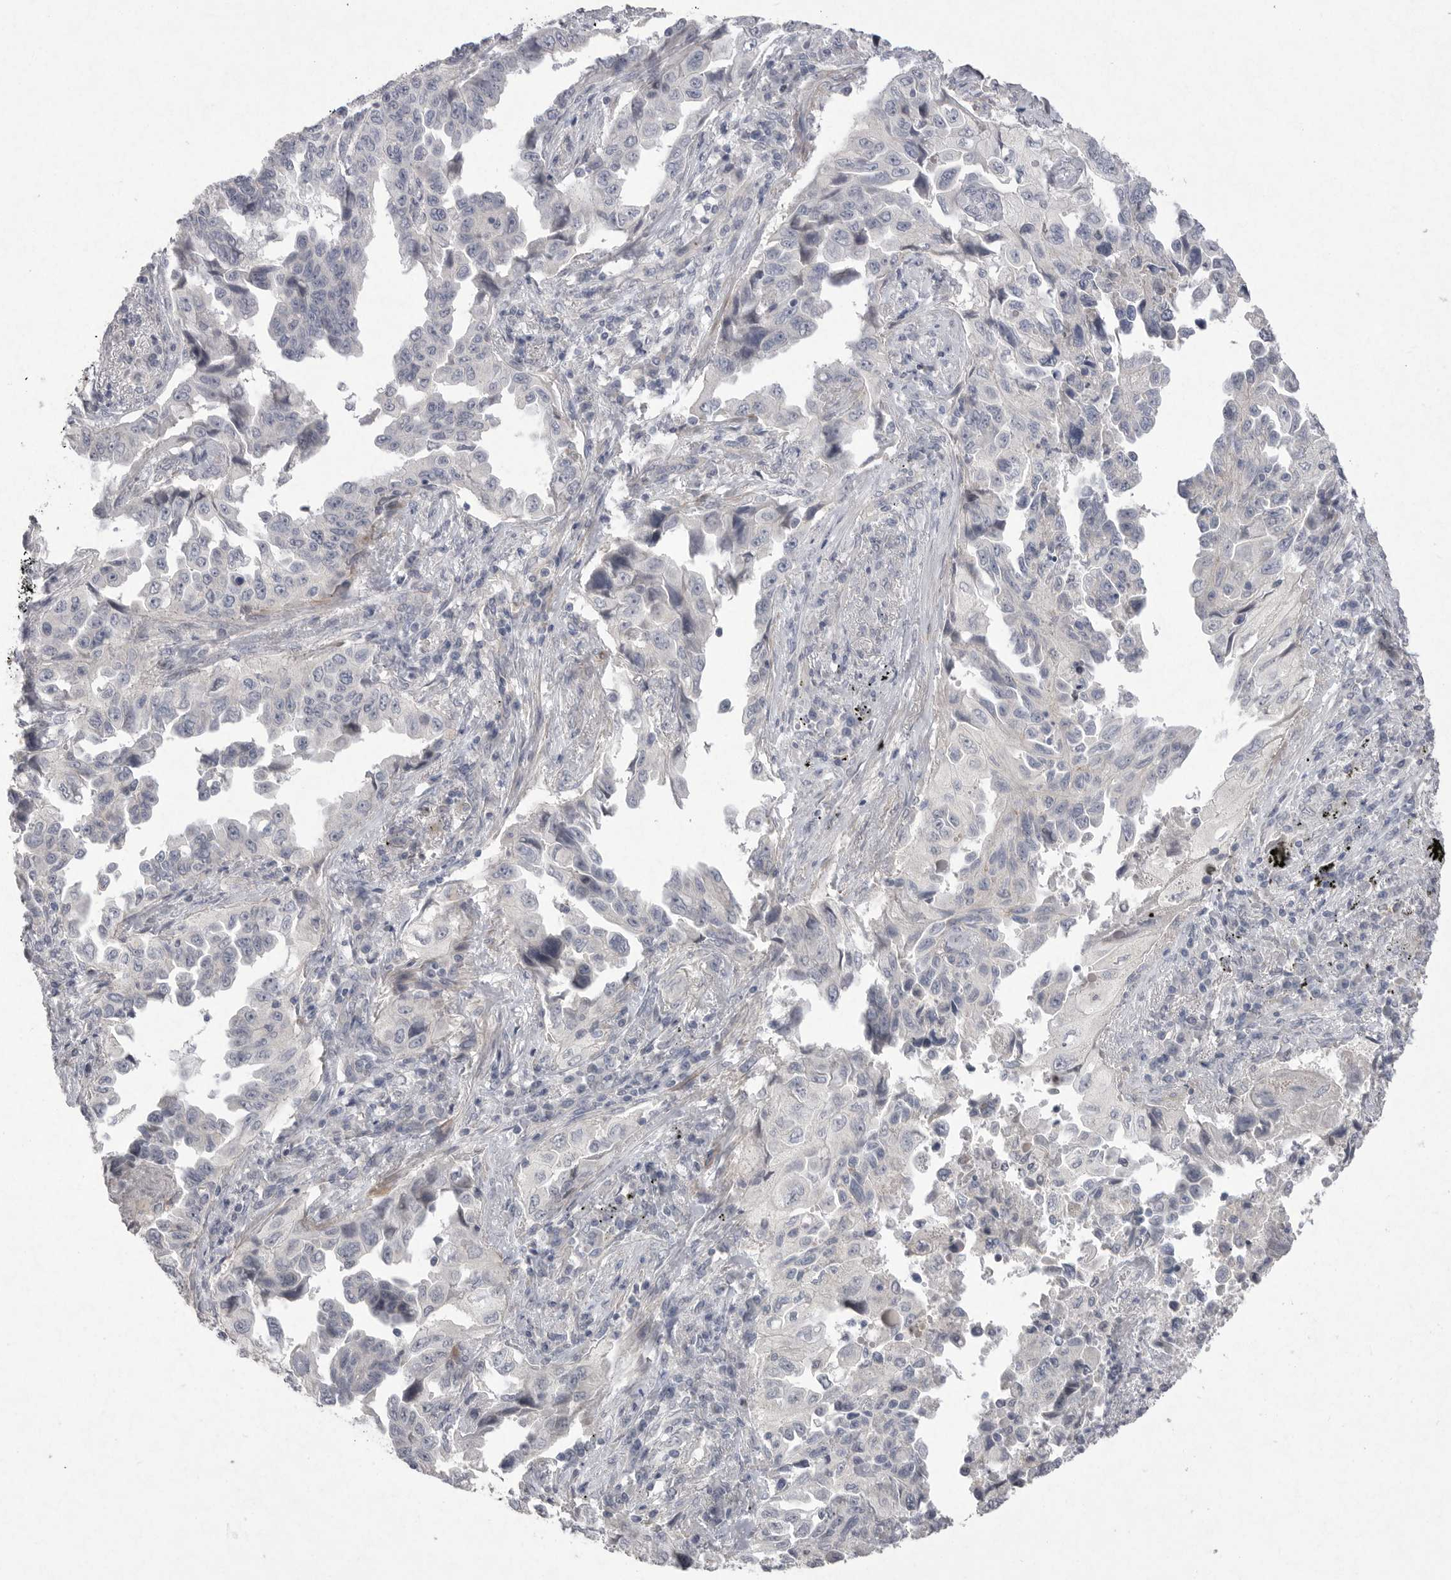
{"staining": {"intensity": "negative", "quantity": "none", "location": "none"}, "tissue": "lung cancer", "cell_type": "Tumor cells", "image_type": "cancer", "snomed": [{"axis": "morphology", "description": "Adenocarcinoma, NOS"}, {"axis": "topography", "description": "Lung"}], "caption": "Tumor cells show no significant protein staining in lung cancer.", "gene": "VANGL2", "patient": {"sex": "female", "age": 51}}